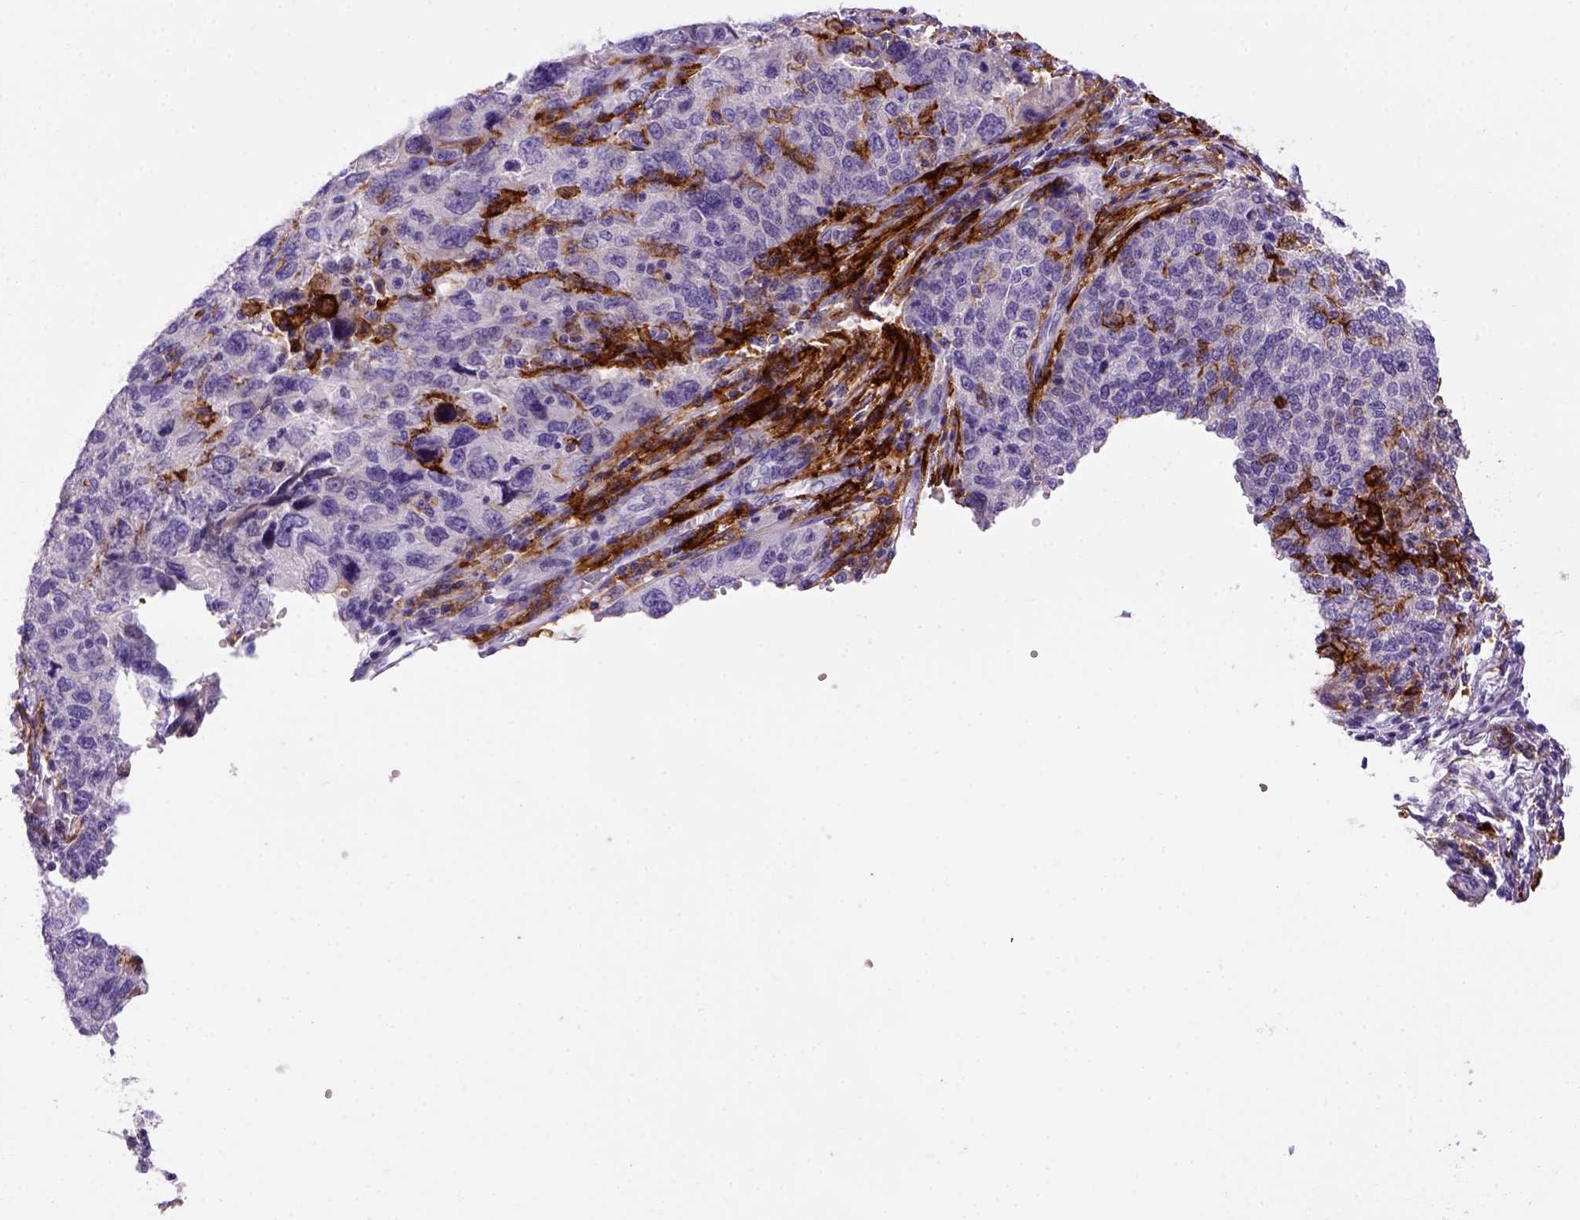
{"staining": {"intensity": "negative", "quantity": "none", "location": "none"}, "tissue": "ovarian cancer", "cell_type": "Tumor cells", "image_type": "cancer", "snomed": [{"axis": "morphology", "description": "Carcinoma, endometroid"}, {"axis": "topography", "description": "Ovary"}], "caption": "Tumor cells are negative for protein expression in human ovarian cancer.", "gene": "CD14", "patient": {"sex": "female", "age": 58}}